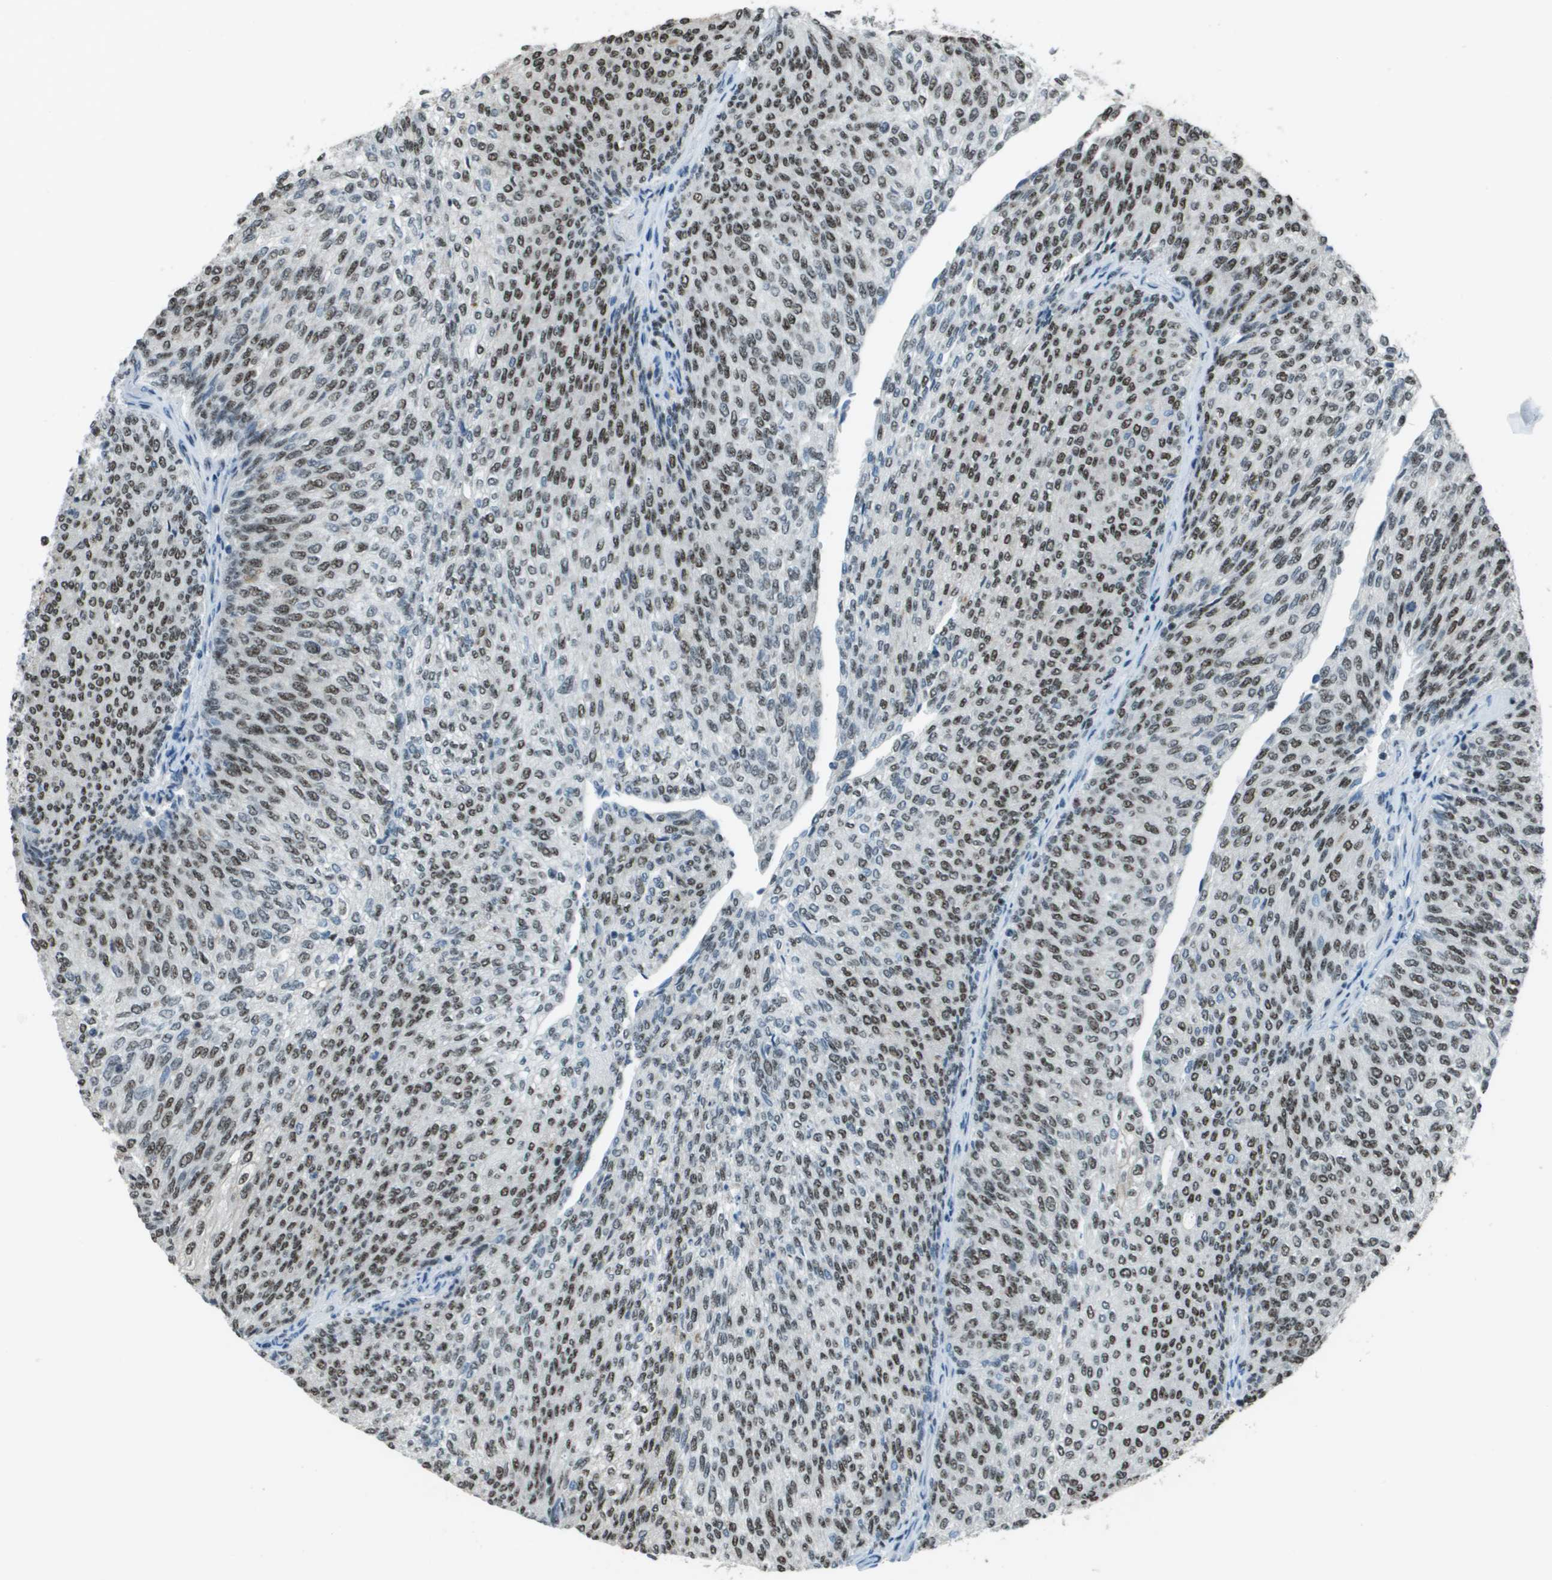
{"staining": {"intensity": "moderate", "quantity": ">75%", "location": "nuclear"}, "tissue": "urothelial cancer", "cell_type": "Tumor cells", "image_type": "cancer", "snomed": [{"axis": "morphology", "description": "Urothelial carcinoma, Low grade"}, {"axis": "topography", "description": "Urinary bladder"}], "caption": "The image demonstrates staining of low-grade urothelial carcinoma, revealing moderate nuclear protein positivity (brown color) within tumor cells. Using DAB (3,3'-diaminobenzidine) (brown) and hematoxylin (blue) stains, captured at high magnification using brightfield microscopy.", "gene": "DEPDC1", "patient": {"sex": "female", "age": 79}}